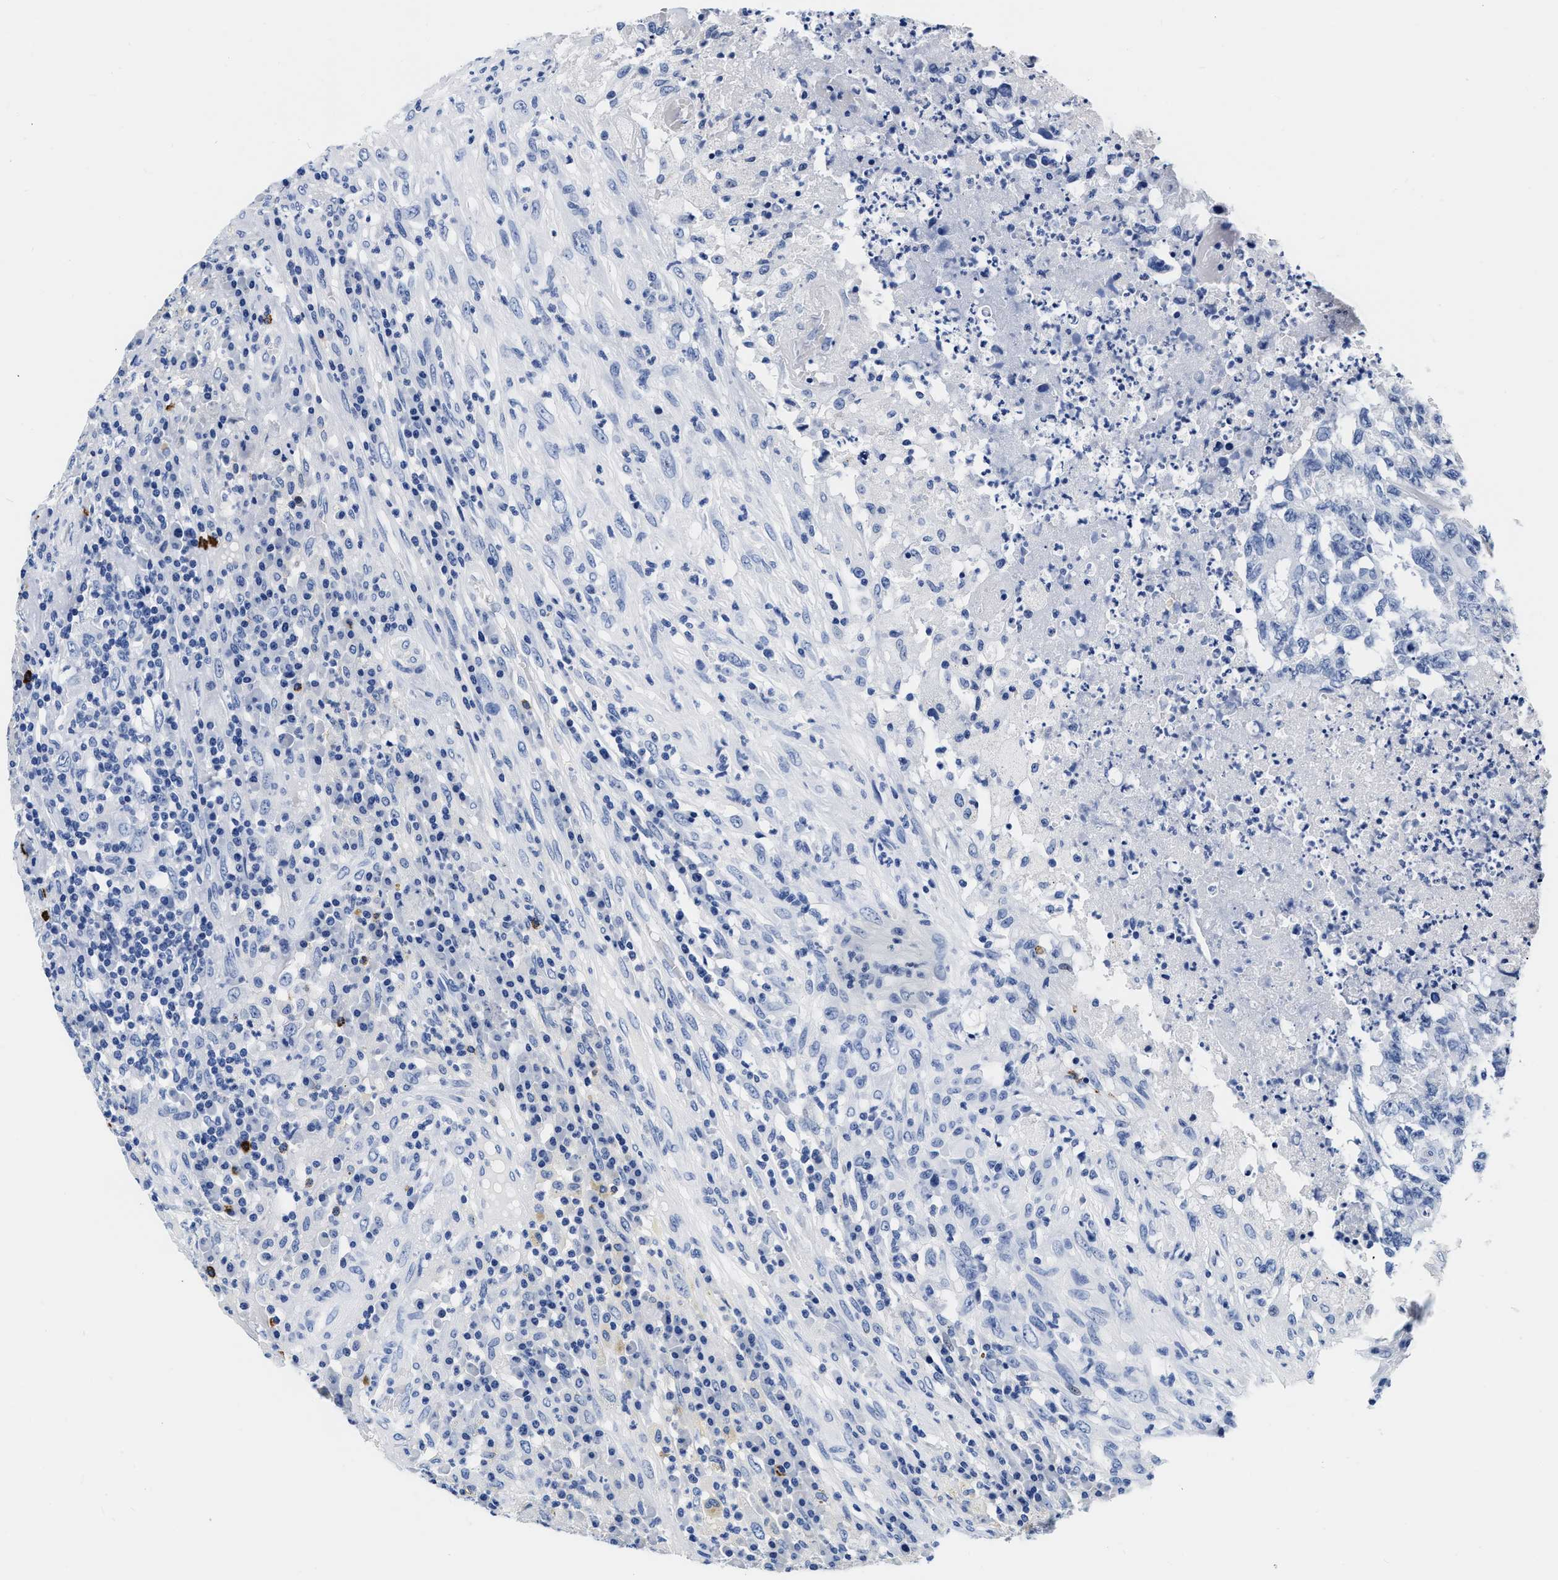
{"staining": {"intensity": "negative", "quantity": "none", "location": "none"}, "tissue": "testis cancer", "cell_type": "Tumor cells", "image_type": "cancer", "snomed": [{"axis": "morphology", "description": "Necrosis, NOS"}, {"axis": "morphology", "description": "Carcinoma, Embryonal, NOS"}, {"axis": "topography", "description": "Testis"}], "caption": "IHC photomicrograph of neoplastic tissue: human embryonal carcinoma (testis) stained with DAB reveals no significant protein staining in tumor cells.", "gene": "CER1", "patient": {"sex": "male", "age": 19}}